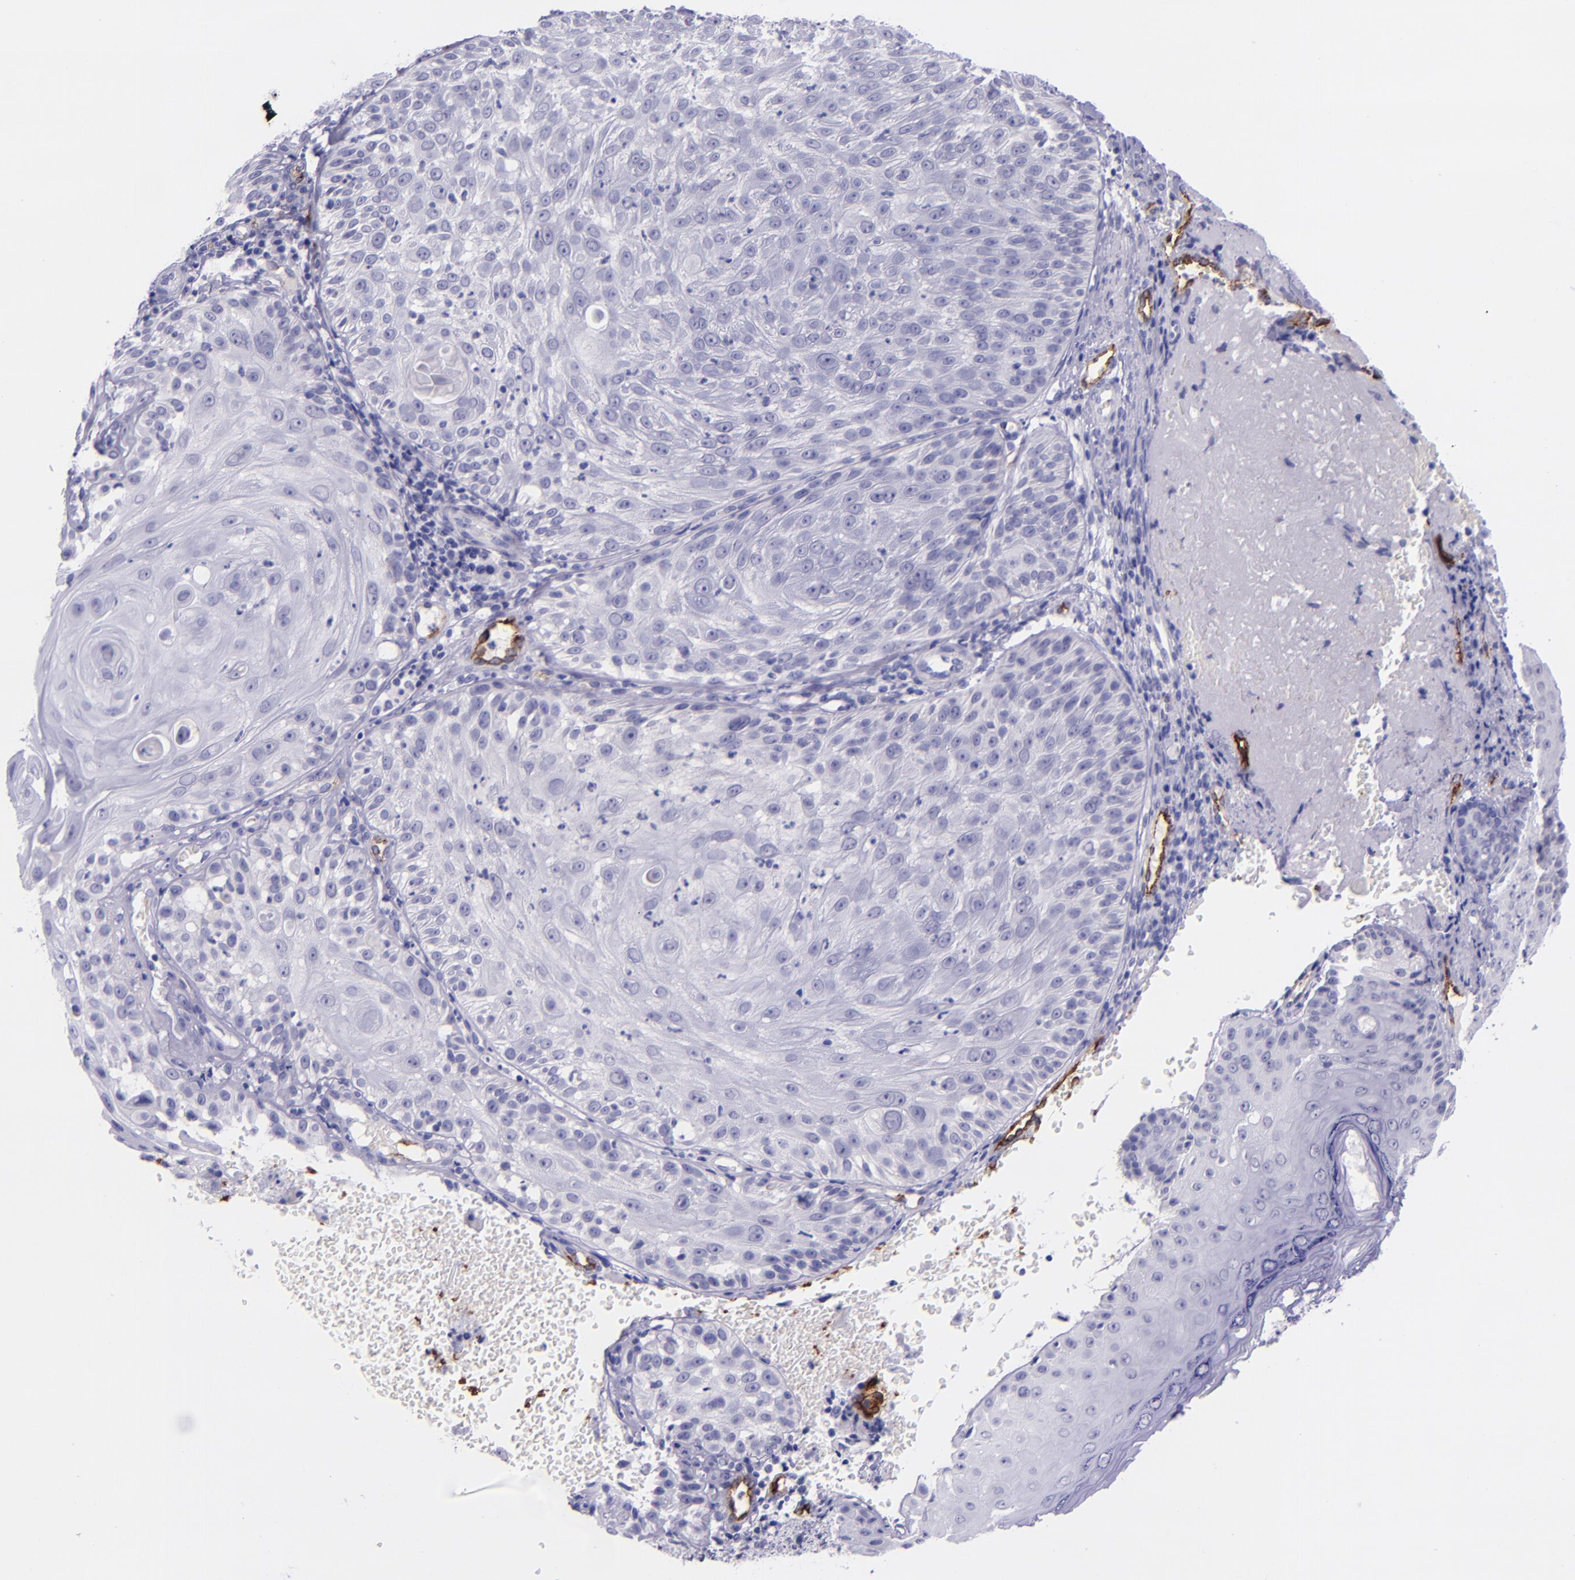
{"staining": {"intensity": "negative", "quantity": "none", "location": "none"}, "tissue": "skin cancer", "cell_type": "Tumor cells", "image_type": "cancer", "snomed": [{"axis": "morphology", "description": "Squamous cell carcinoma, NOS"}, {"axis": "topography", "description": "Skin"}], "caption": "Immunohistochemistry (IHC) of skin squamous cell carcinoma reveals no positivity in tumor cells. (IHC, brightfield microscopy, high magnification).", "gene": "SELE", "patient": {"sex": "female", "age": 89}}